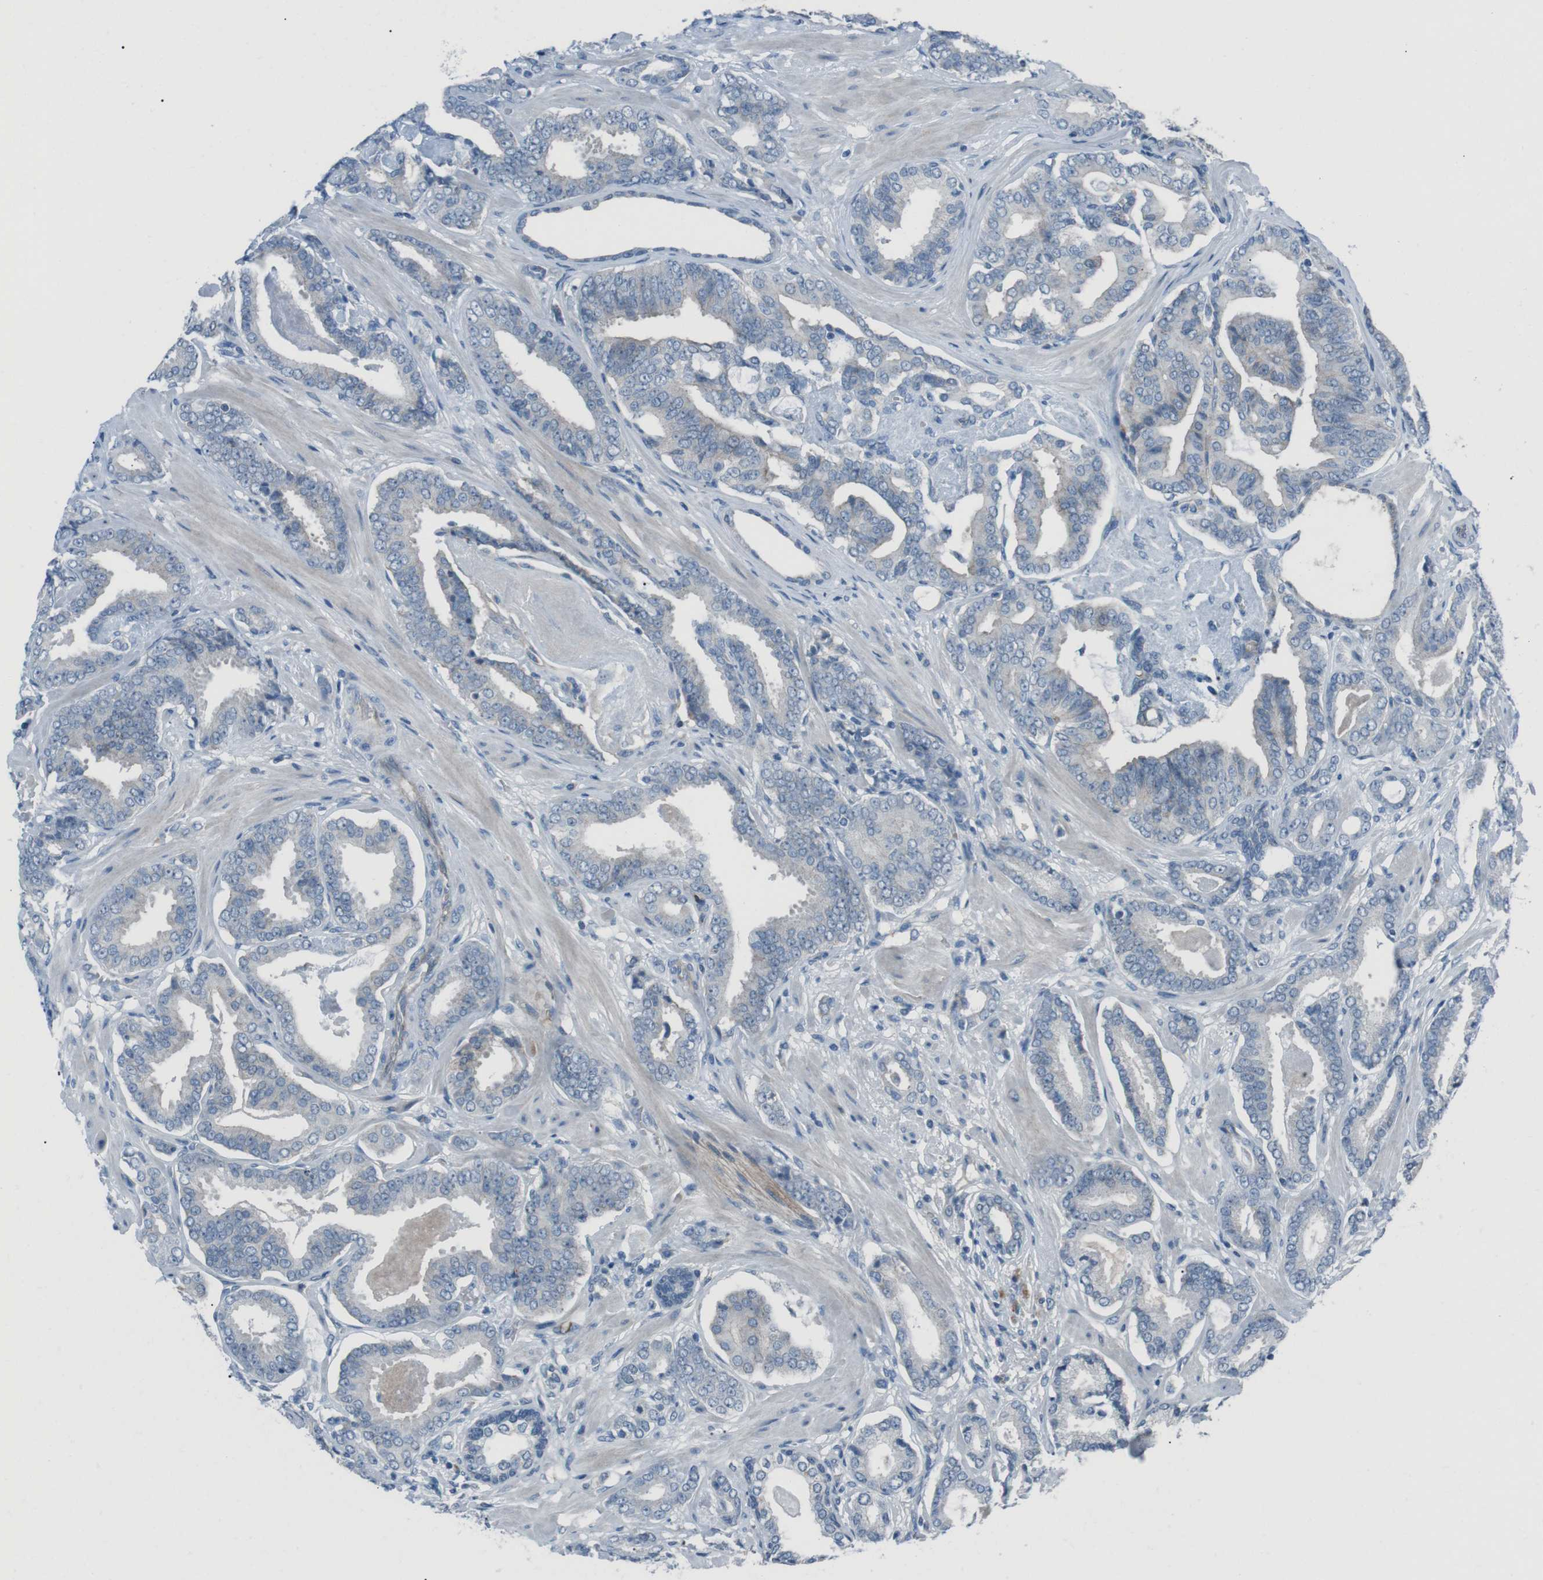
{"staining": {"intensity": "negative", "quantity": "none", "location": "none"}, "tissue": "prostate cancer", "cell_type": "Tumor cells", "image_type": "cancer", "snomed": [{"axis": "morphology", "description": "Adenocarcinoma, Low grade"}, {"axis": "topography", "description": "Prostate"}], "caption": "Tumor cells show no significant protein positivity in prostate adenocarcinoma (low-grade).", "gene": "SPTA1", "patient": {"sex": "male", "age": 53}}